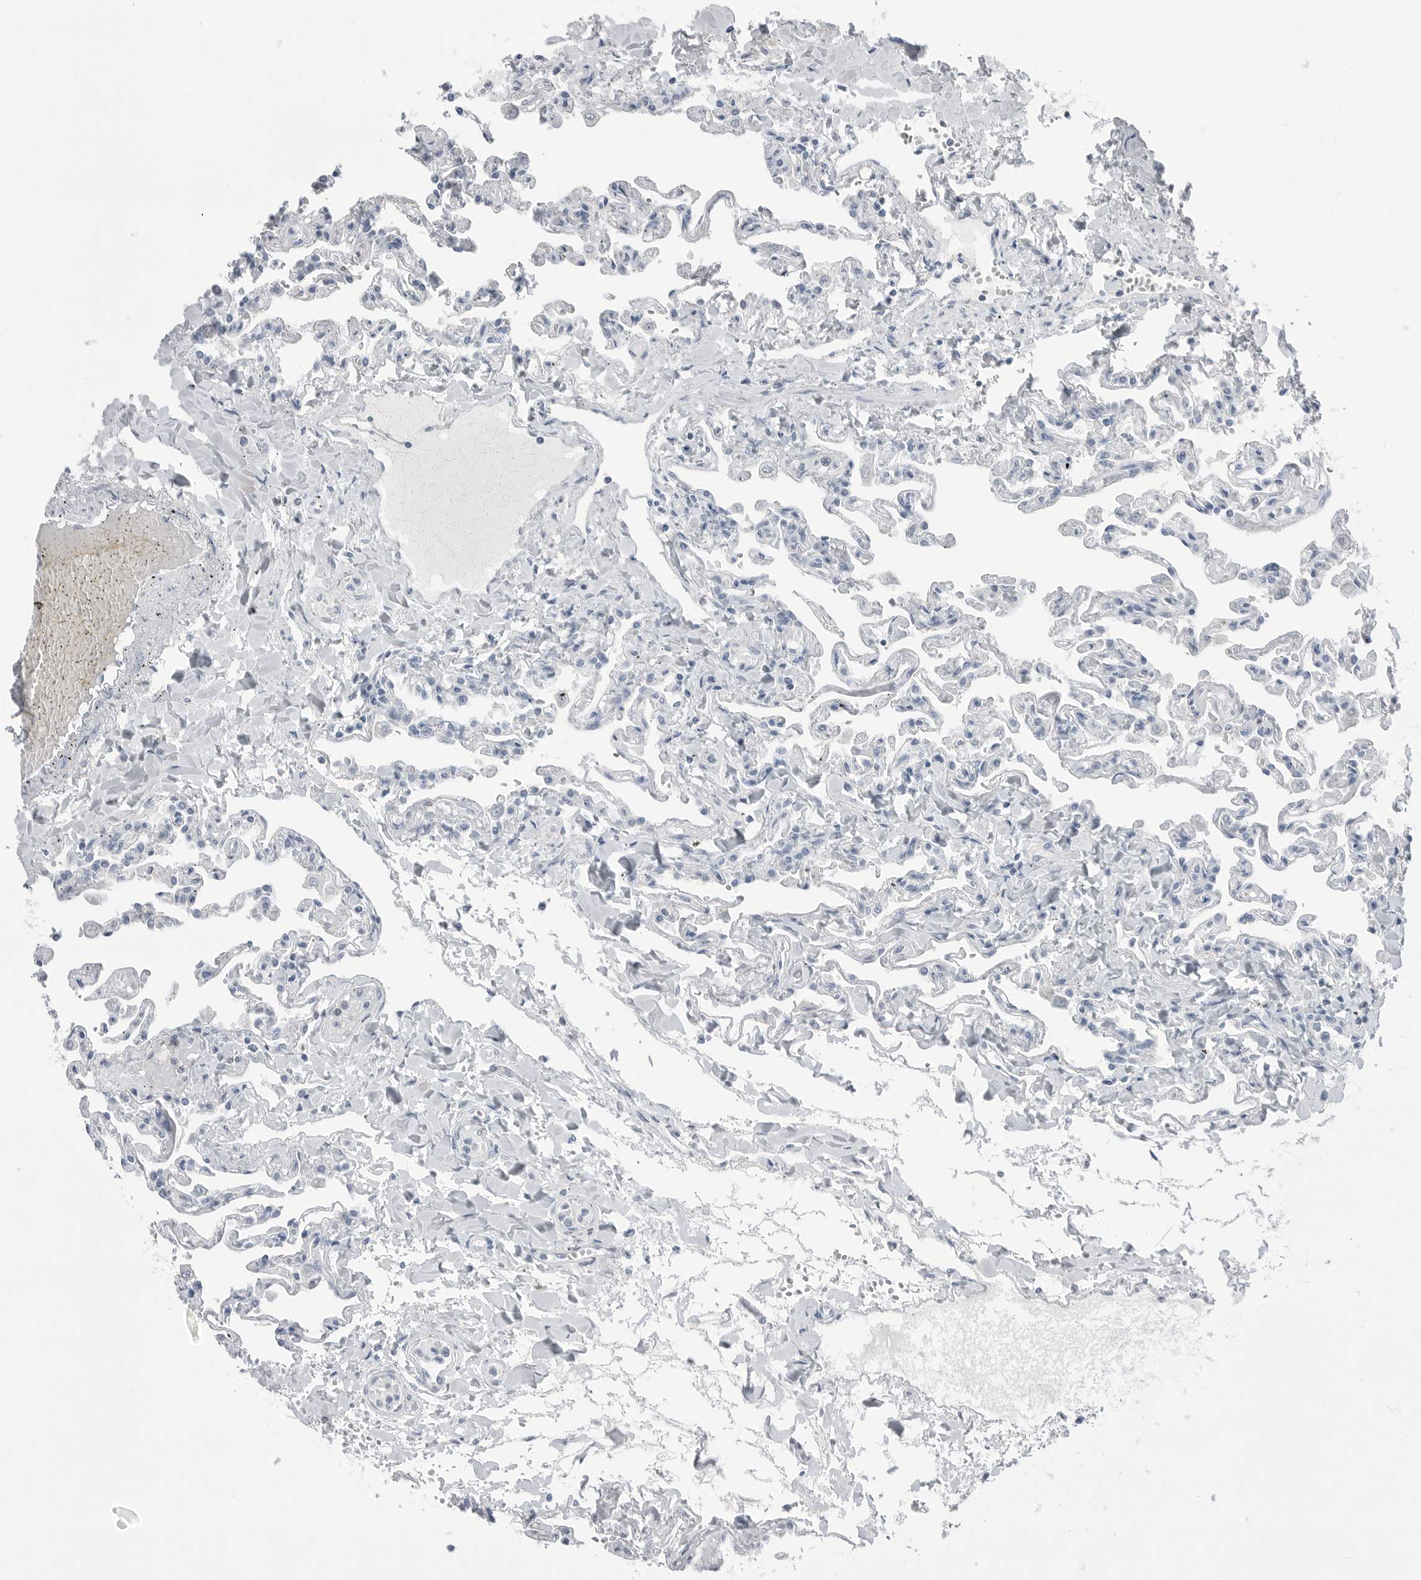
{"staining": {"intensity": "negative", "quantity": "none", "location": "none"}, "tissue": "lung", "cell_type": "Alveolar cells", "image_type": "normal", "snomed": [{"axis": "morphology", "description": "Normal tissue, NOS"}, {"axis": "topography", "description": "Lung"}], "caption": "This is an IHC micrograph of normal lung. There is no staining in alveolar cells.", "gene": "ABHD12", "patient": {"sex": "male", "age": 21}}